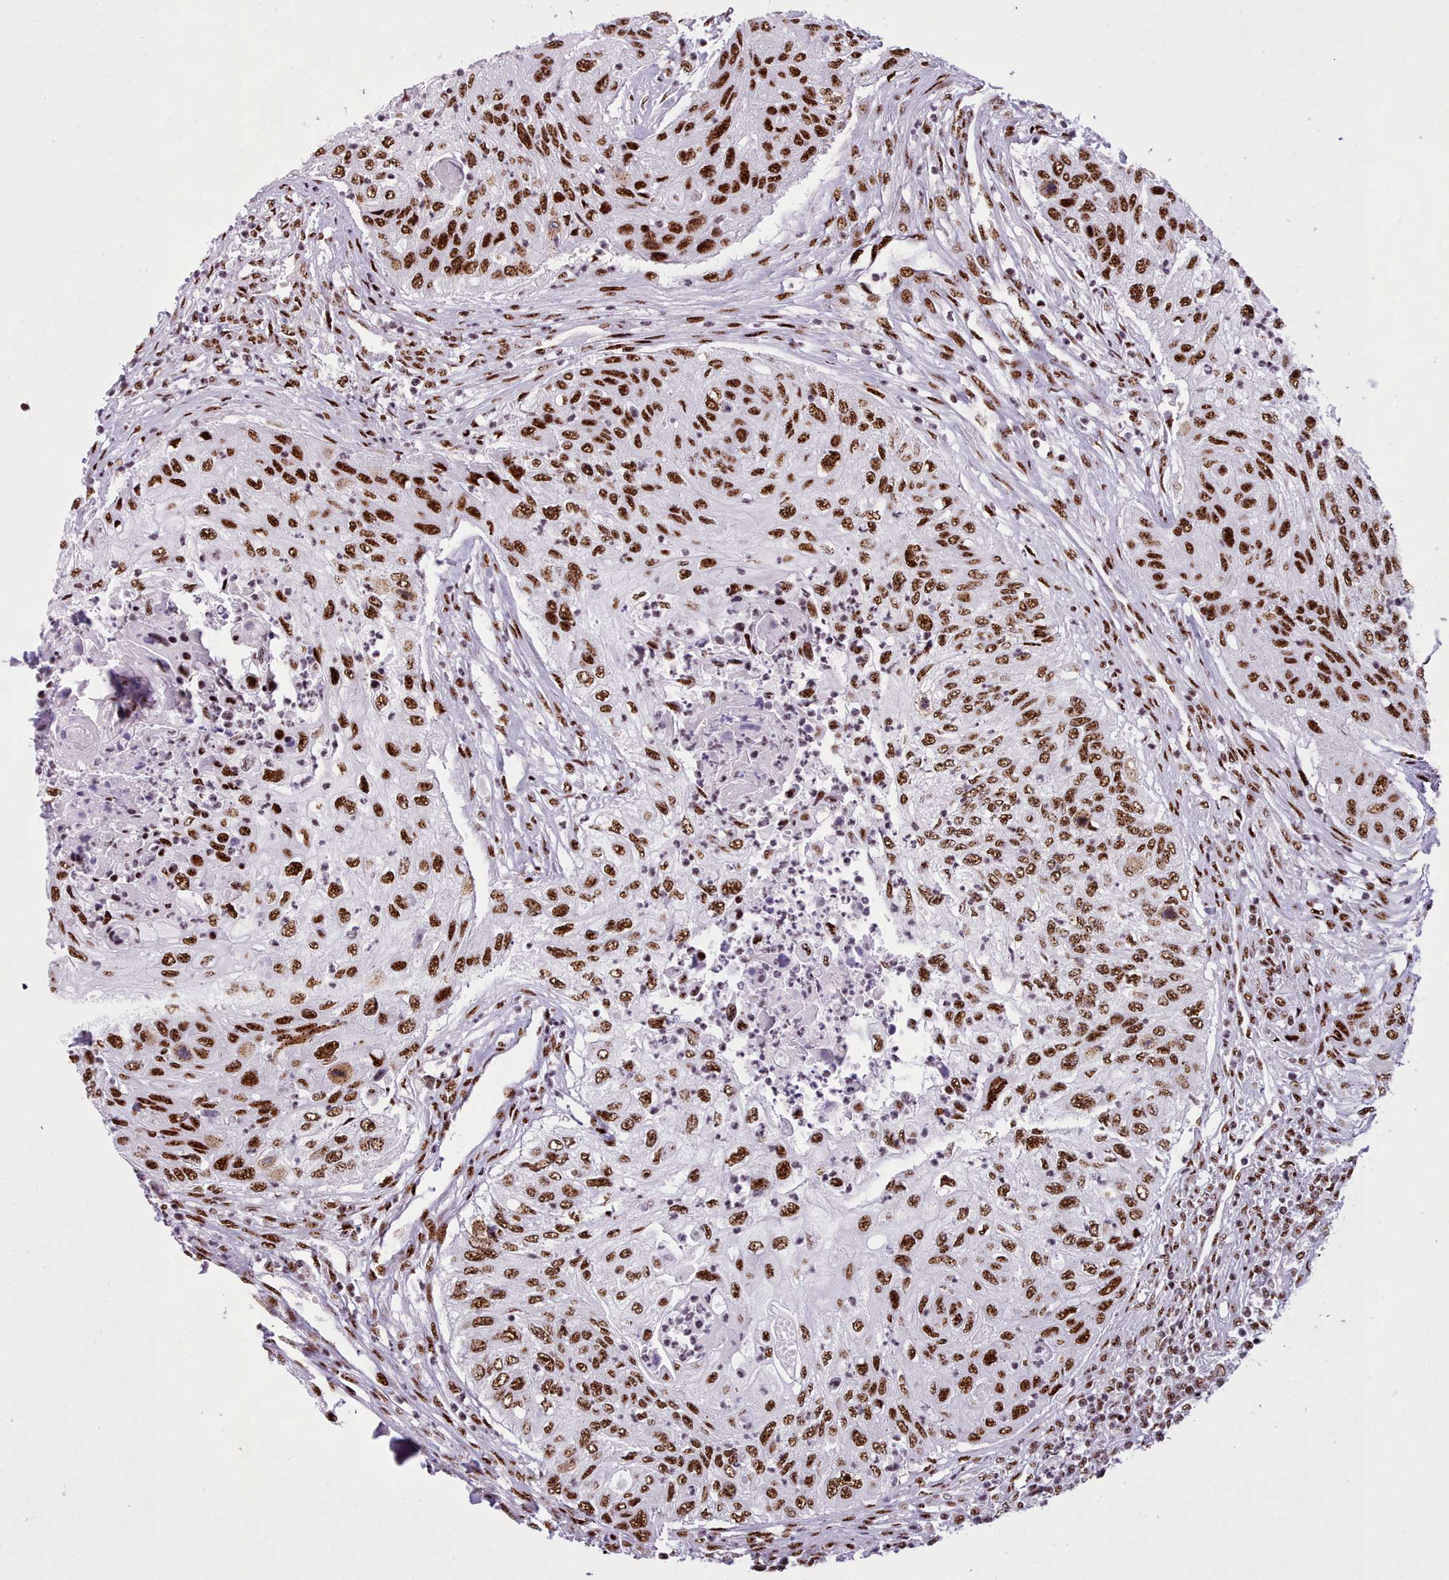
{"staining": {"intensity": "strong", "quantity": ">75%", "location": "nuclear"}, "tissue": "urothelial cancer", "cell_type": "Tumor cells", "image_type": "cancer", "snomed": [{"axis": "morphology", "description": "Urothelial carcinoma, High grade"}, {"axis": "topography", "description": "Urinary bladder"}], "caption": "Brown immunohistochemical staining in human urothelial carcinoma (high-grade) exhibits strong nuclear positivity in approximately >75% of tumor cells.", "gene": "TMEM35B", "patient": {"sex": "female", "age": 60}}